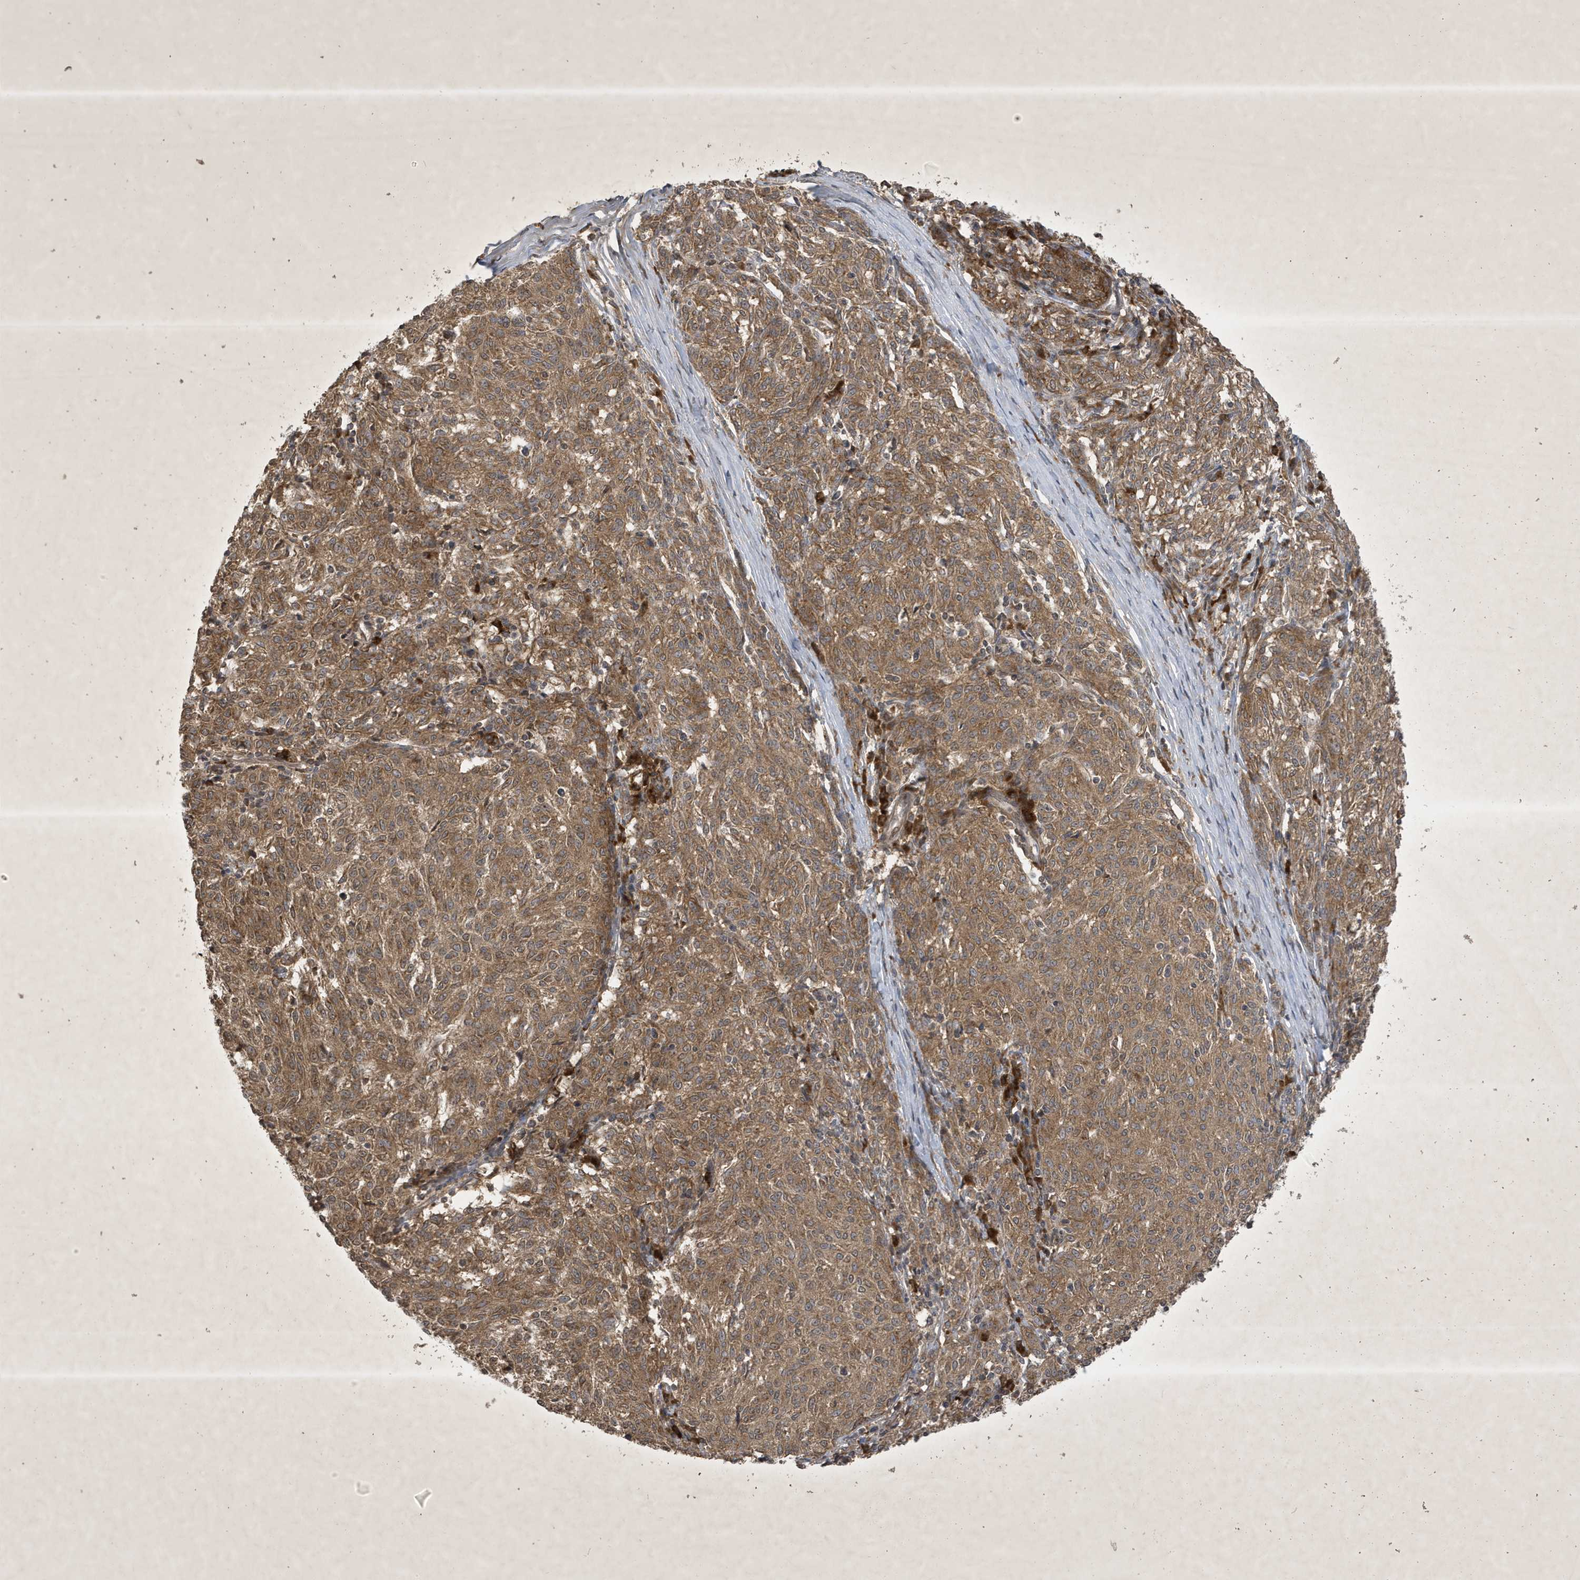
{"staining": {"intensity": "moderate", "quantity": ">75%", "location": "cytoplasmic/membranous"}, "tissue": "melanoma", "cell_type": "Tumor cells", "image_type": "cancer", "snomed": [{"axis": "morphology", "description": "Malignant melanoma, NOS"}, {"axis": "topography", "description": "Skin"}], "caption": "Melanoma was stained to show a protein in brown. There is medium levels of moderate cytoplasmic/membranous expression in approximately >75% of tumor cells.", "gene": "STX10", "patient": {"sex": "female", "age": 72}}